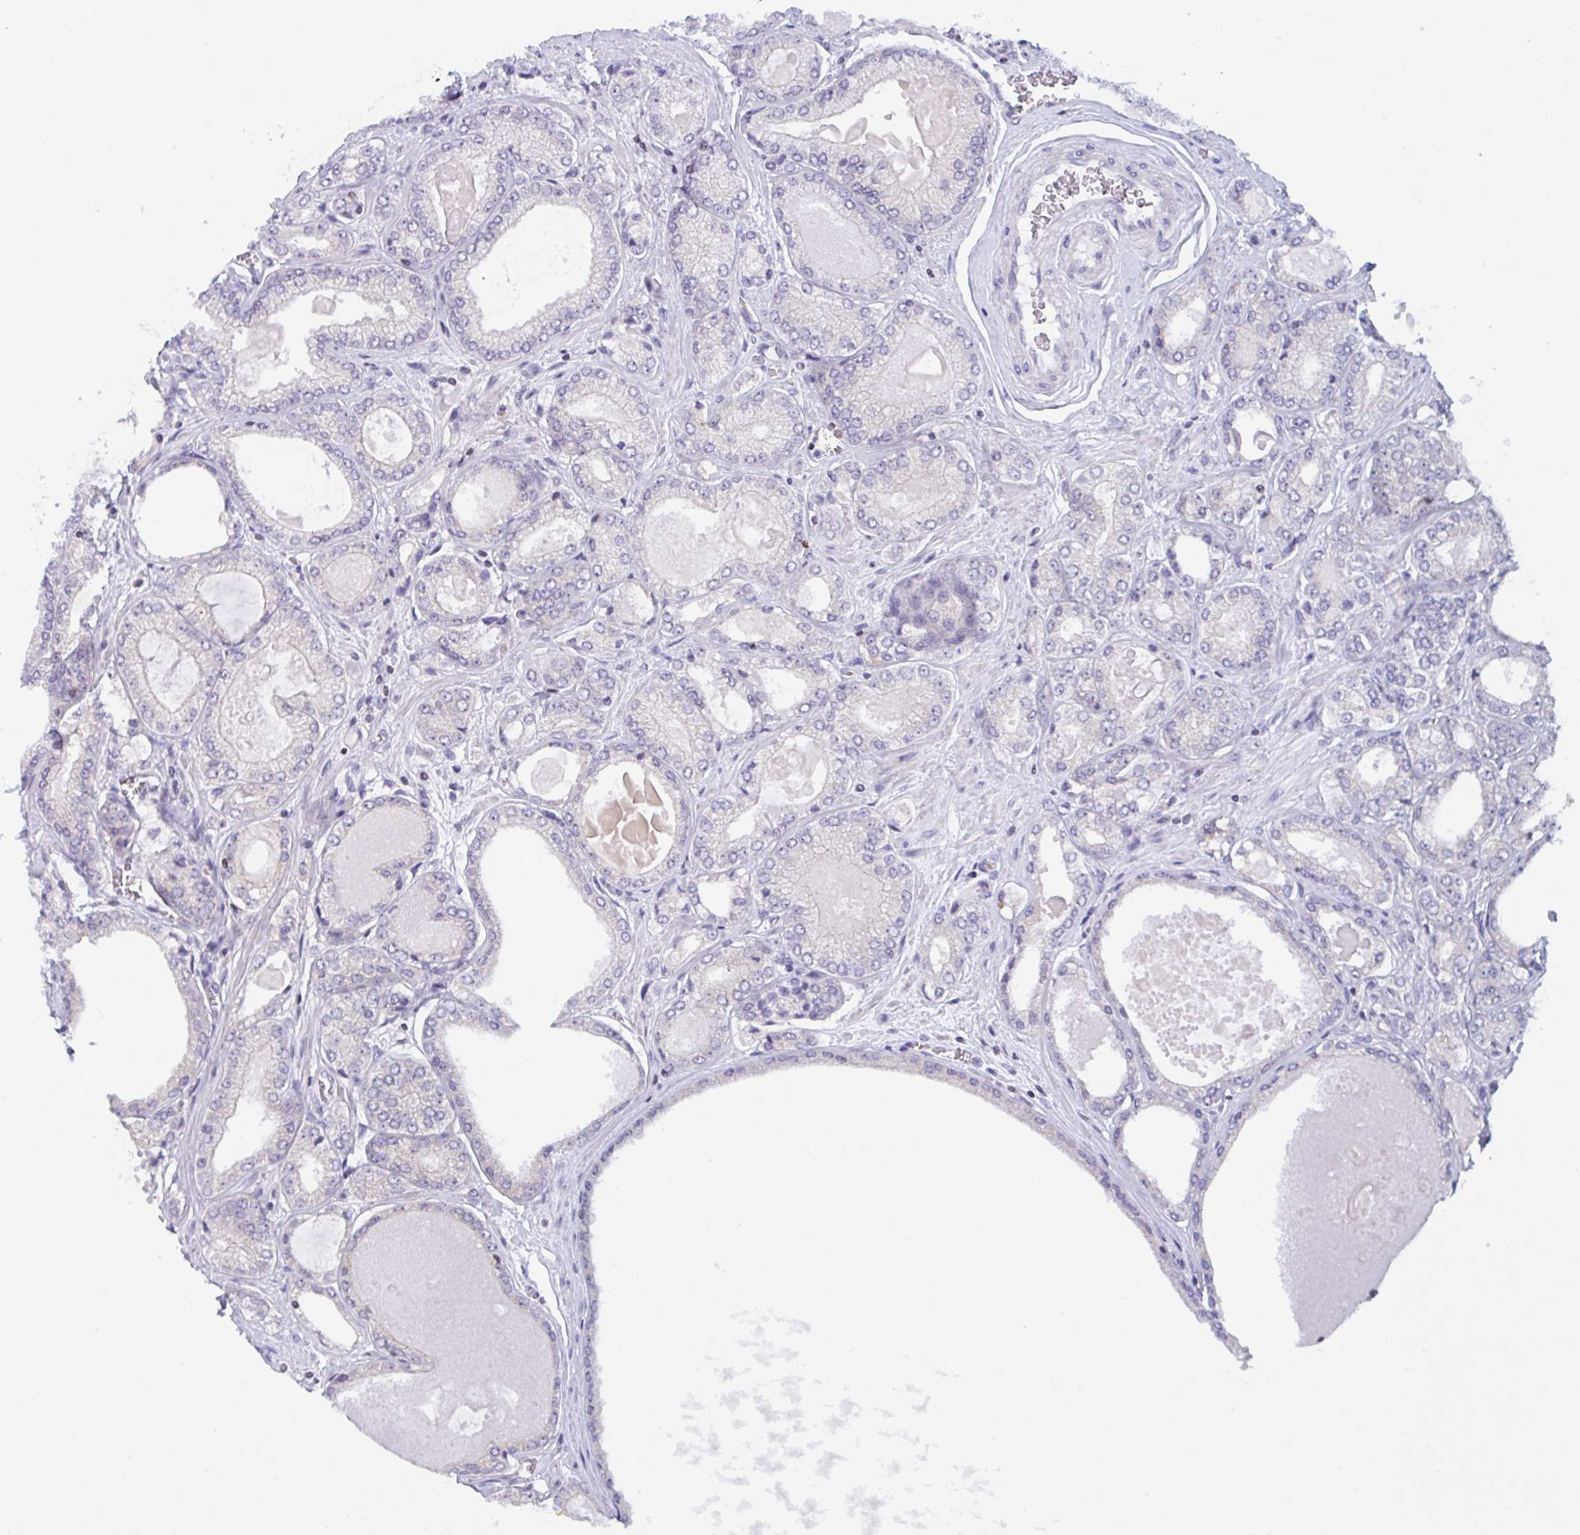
{"staining": {"intensity": "negative", "quantity": "none", "location": "none"}, "tissue": "prostate cancer", "cell_type": "Tumor cells", "image_type": "cancer", "snomed": [{"axis": "morphology", "description": "Adenocarcinoma, High grade"}, {"axis": "topography", "description": "Prostate"}], "caption": "Tumor cells are negative for protein expression in human prostate adenocarcinoma (high-grade).", "gene": "SNX11", "patient": {"sex": "male", "age": 68}}